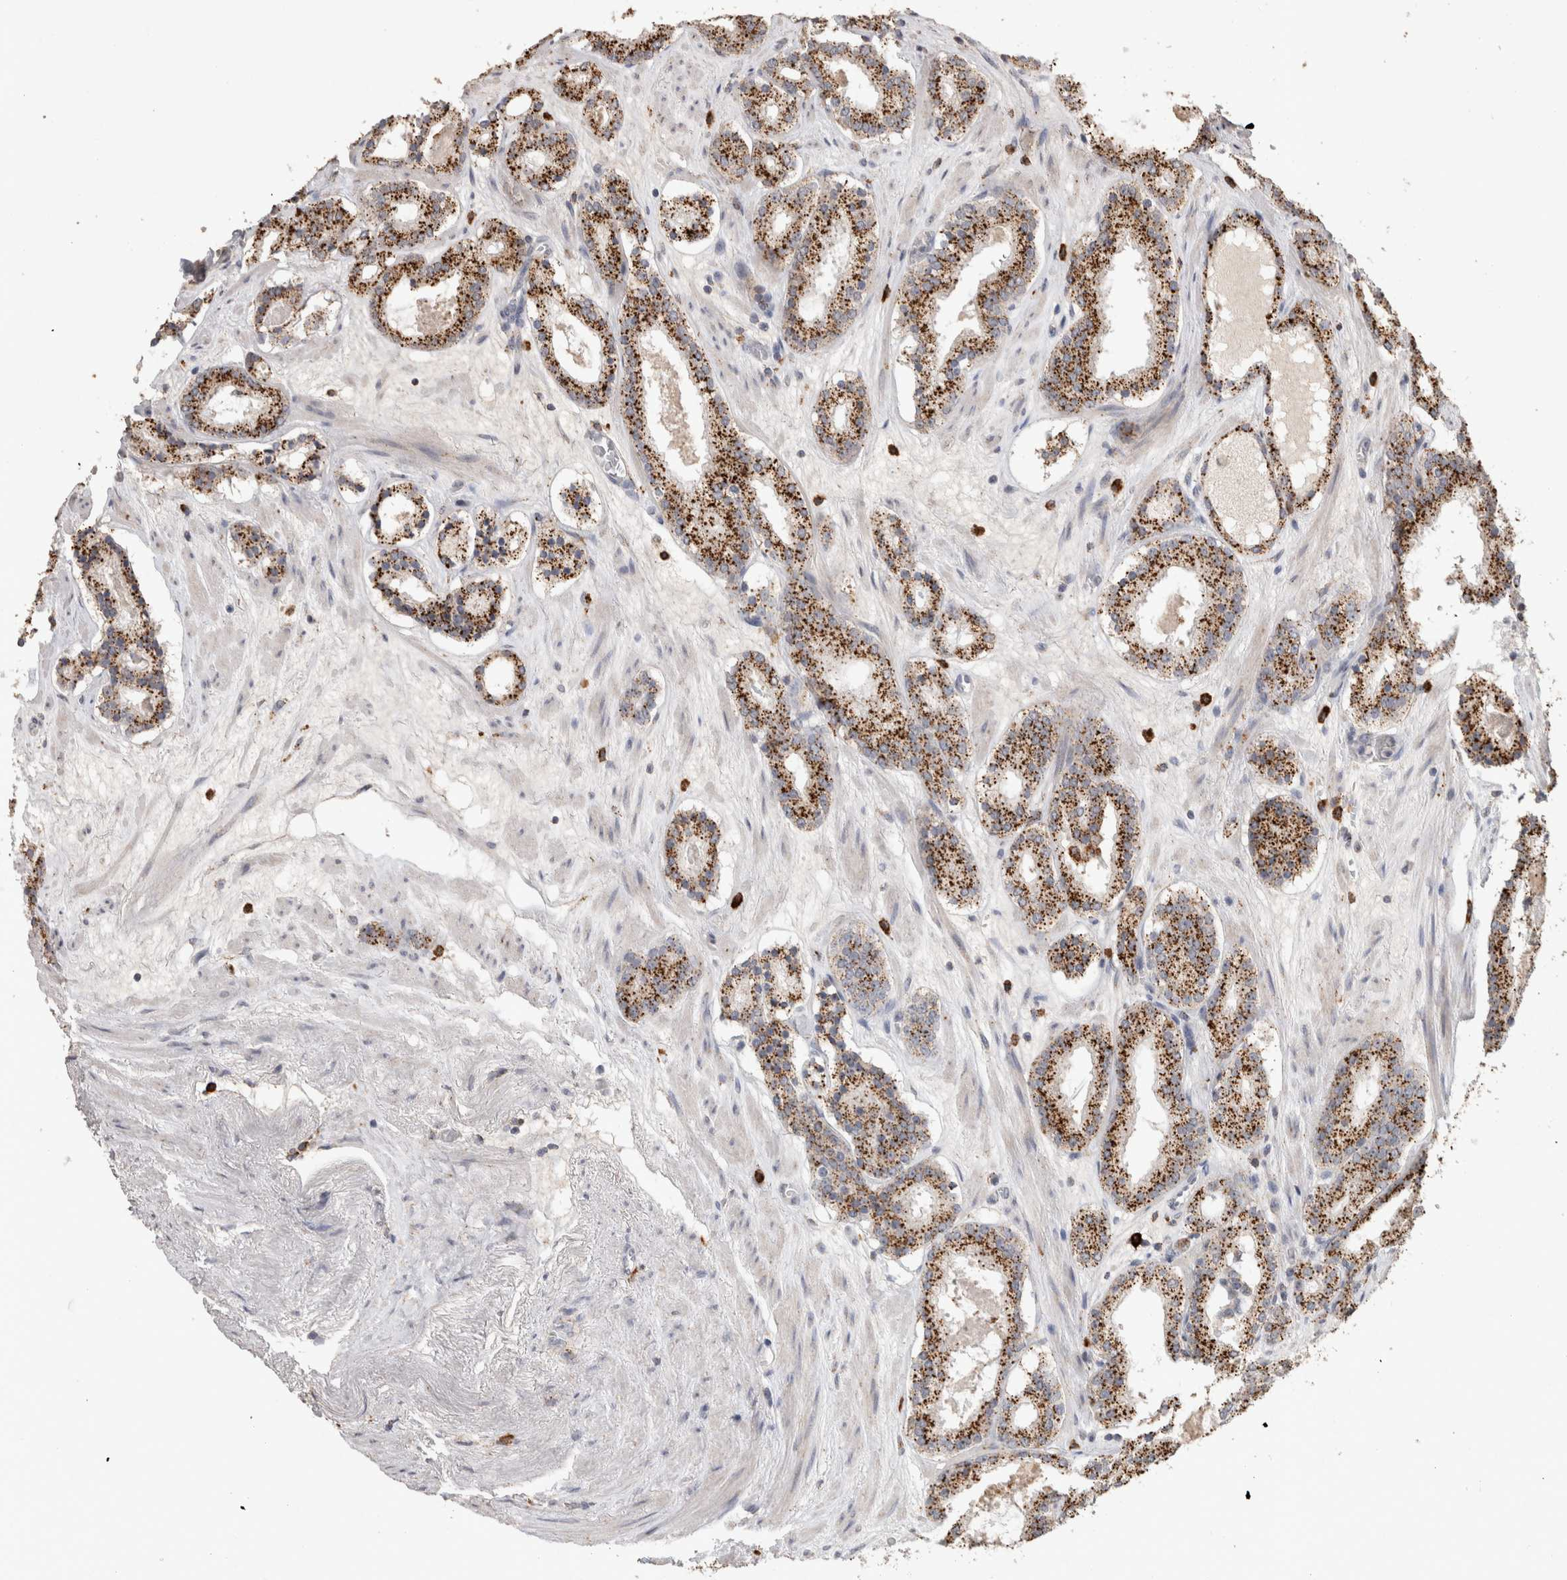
{"staining": {"intensity": "strong", "quantity": ">75%", "location": "cytoplasmic/membranous"}, "tissue": "prostate cancer", "cell_type": "Tumor cells", "image_type": "cancer", "snomed": [{"axis": "morphology", "description": "Adenocarcinoma, Low grade"}, {"axis": "topography", "description": "Prostate"}], "caption": "Prostate cancer (low-grade adenocarcinoma) stained with IHC shows strong cytoplasmic/membranous staining in approximately >75% of tumor cells.", "gene": "ARSA", "patient": {"sex": "male", "age": 69}}